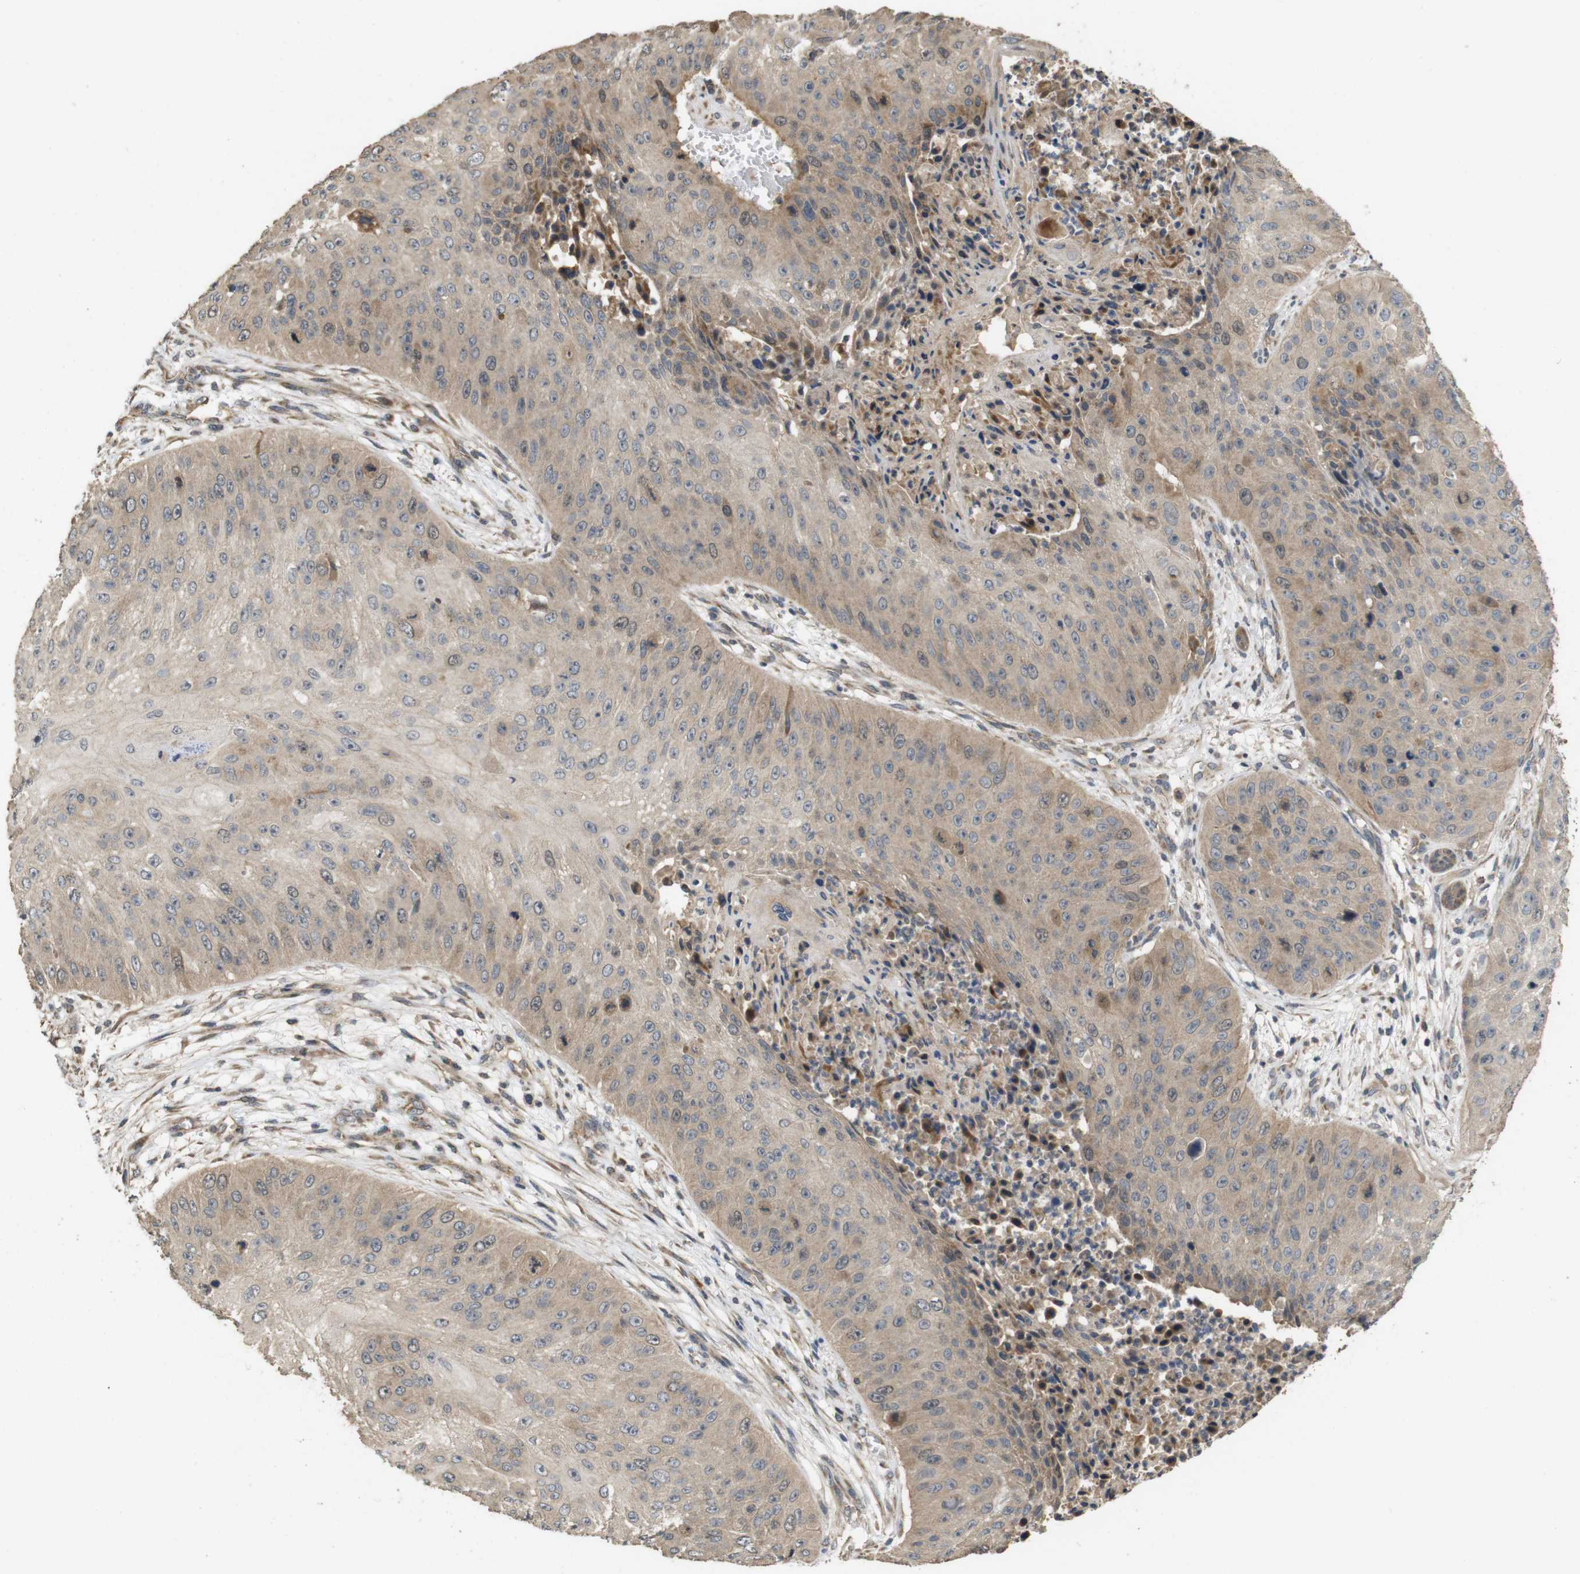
{"staining": {"intensity": "weak", "quantity": ">75%", "location": "cytoplasmic/membranous,nuclear"}, "tissue": "skin cancer", "cell_type": "Tumor cells", "image_type": "cancer", "snomed": [{"axis": "morphology", "description": "Squamous cell carcinoma, NOS"}, {"axis": "topography", "description": "Skin"}], "caption": "Human skin cancer stained with a protein marker shows weak staining in tumor cells.", "gene": "PCDHB10", "patient": {"sex": "female", "age": 80}}